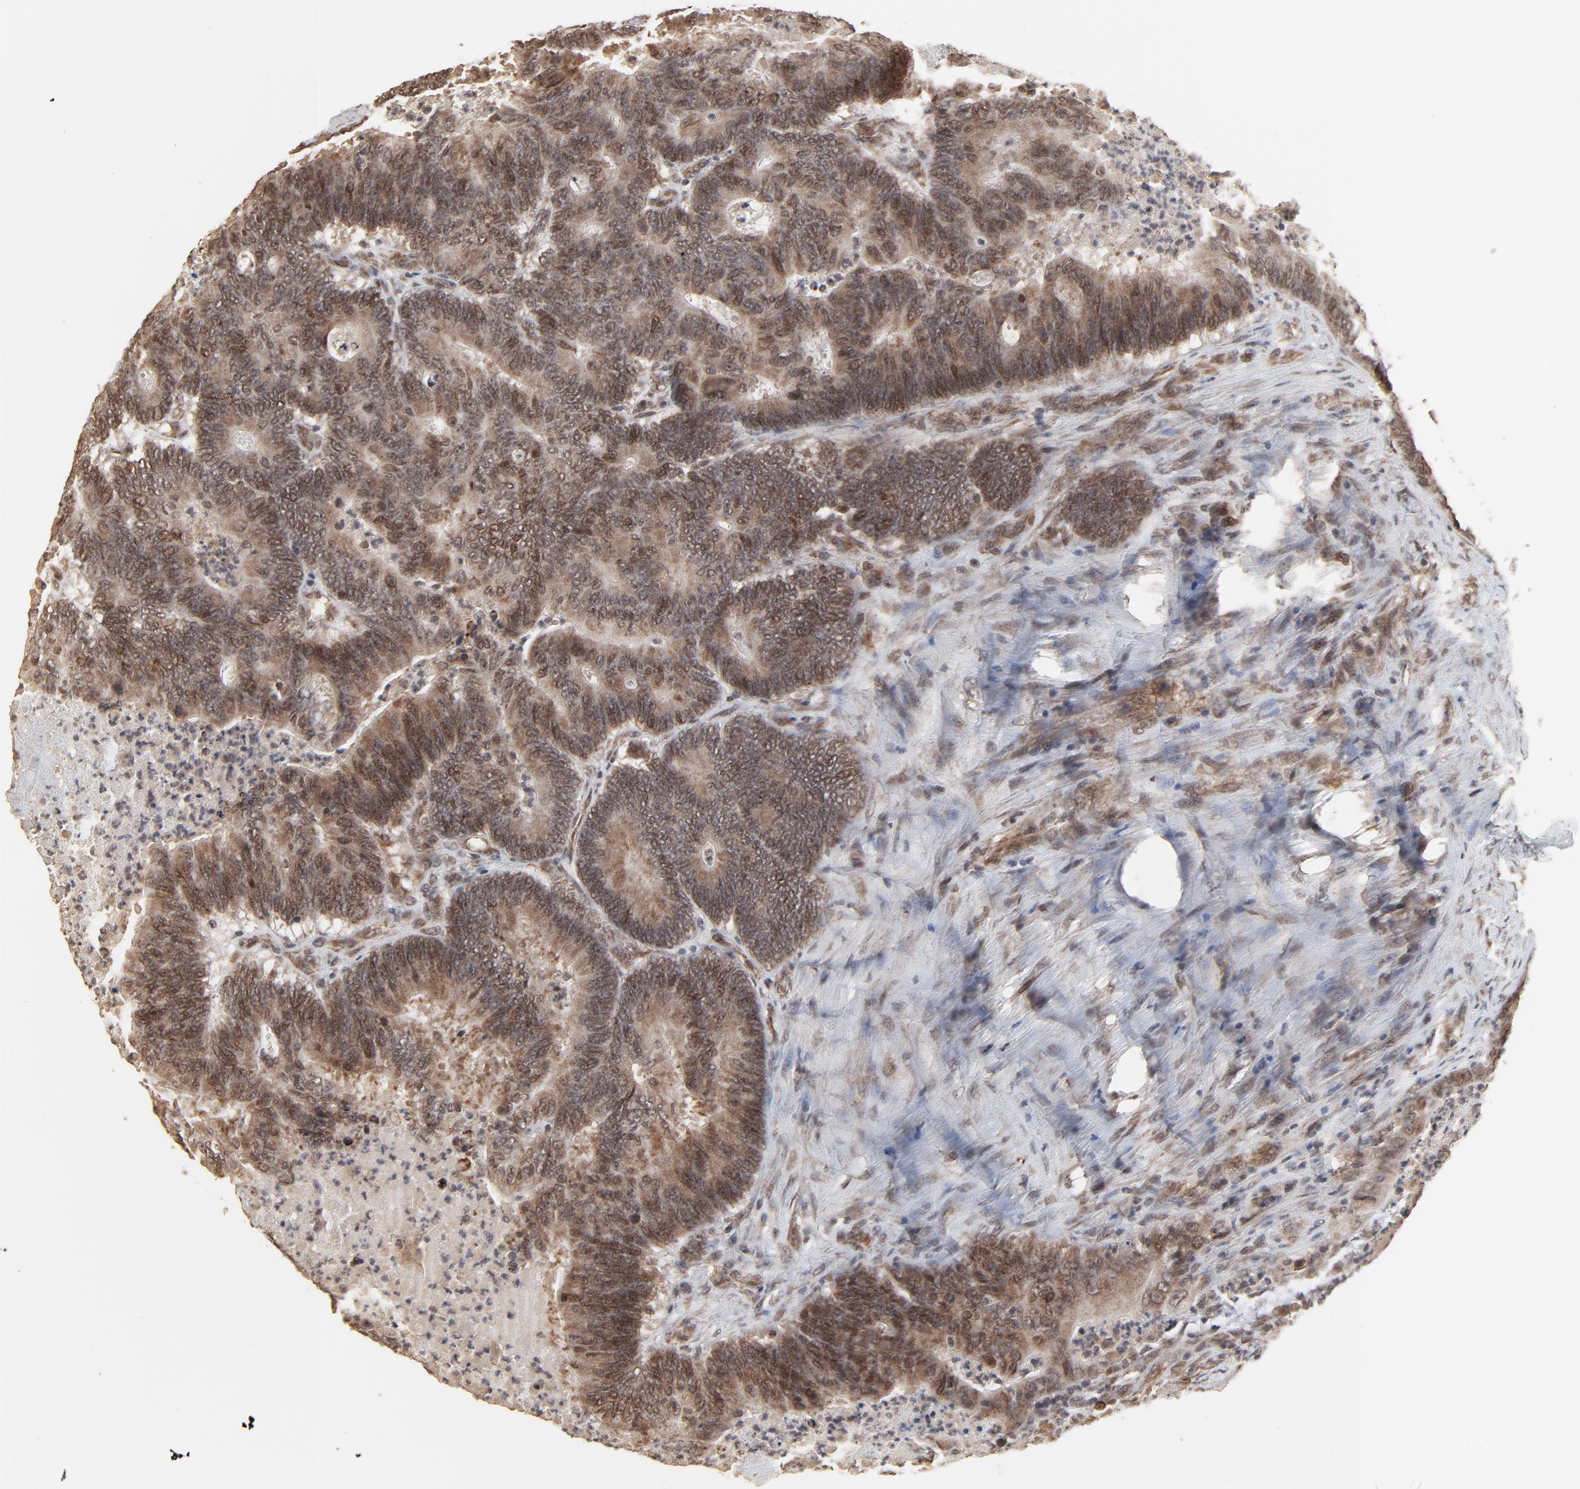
{"staining": {"intensity": "moderate", "quantity": ">75%", "location": "cytoplasmic/membranous,nuclear"}, "tissue": "colorectal cancer", "cell_type": "Tumor cells", "image_type": "cancer", "snomed": [{"axis": "morphology", "description": "Adenocarcinoma, NOS"}, {"axis": "topography", "description": "Colon"}], "caption": "A high-resolution photomicrograph shows immunohistochemistry staining of colorectal adenocarcinoma, which displays moderate cytoplasmic/membranous and nuclear staining in about >75% of tumor cells.", "gene": "FAM227A", "patient": {"sex": "male", "age": 65}}